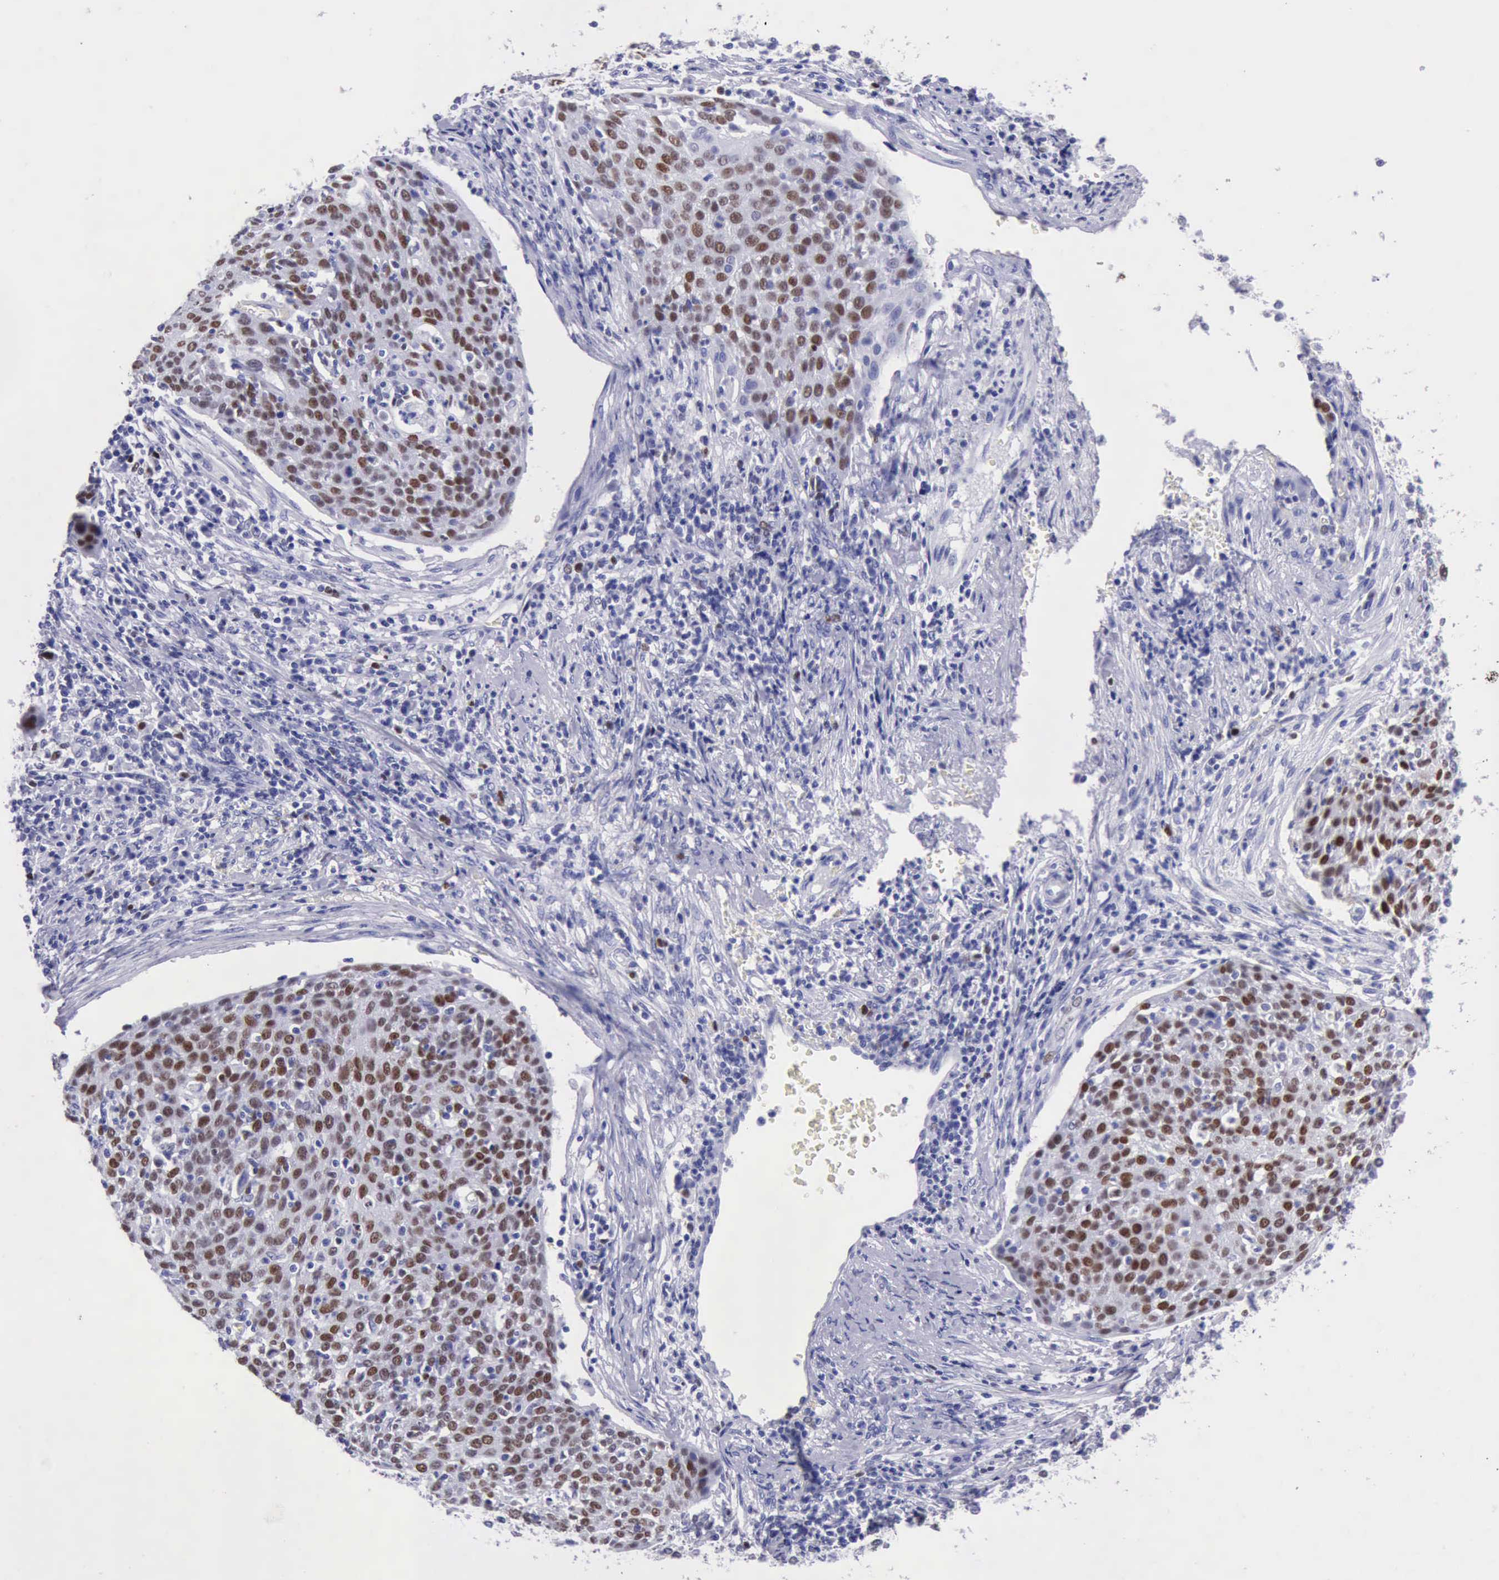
{"staining": {"intensity": "moderate", "quantity": ">75%", "location": "nuclear"}, "tissue": "cervical cancer", "cell_type": "Tumor cells", "image_type": "cancer", "snomed": [{"axis": "morphology", "description": "Squamous cell carcinoma, NOS"}, {"axis": "topography", "description": "Cervix"}], "caption": "Immunohistochemistry staining of cervical squamous cell carcinoma, which shows medium levels of moderate nuclear expression in about >75% of tumor cells indicating moderate nuclear protein positivity. The staining was performed using DAB (3,3'-diaminobenzidine) (brown) for protein detection and nuclei were counterstained in hematoxylin (blue).", "gene": "MCM2", "patient": {"sex": "female", "age": 38}}